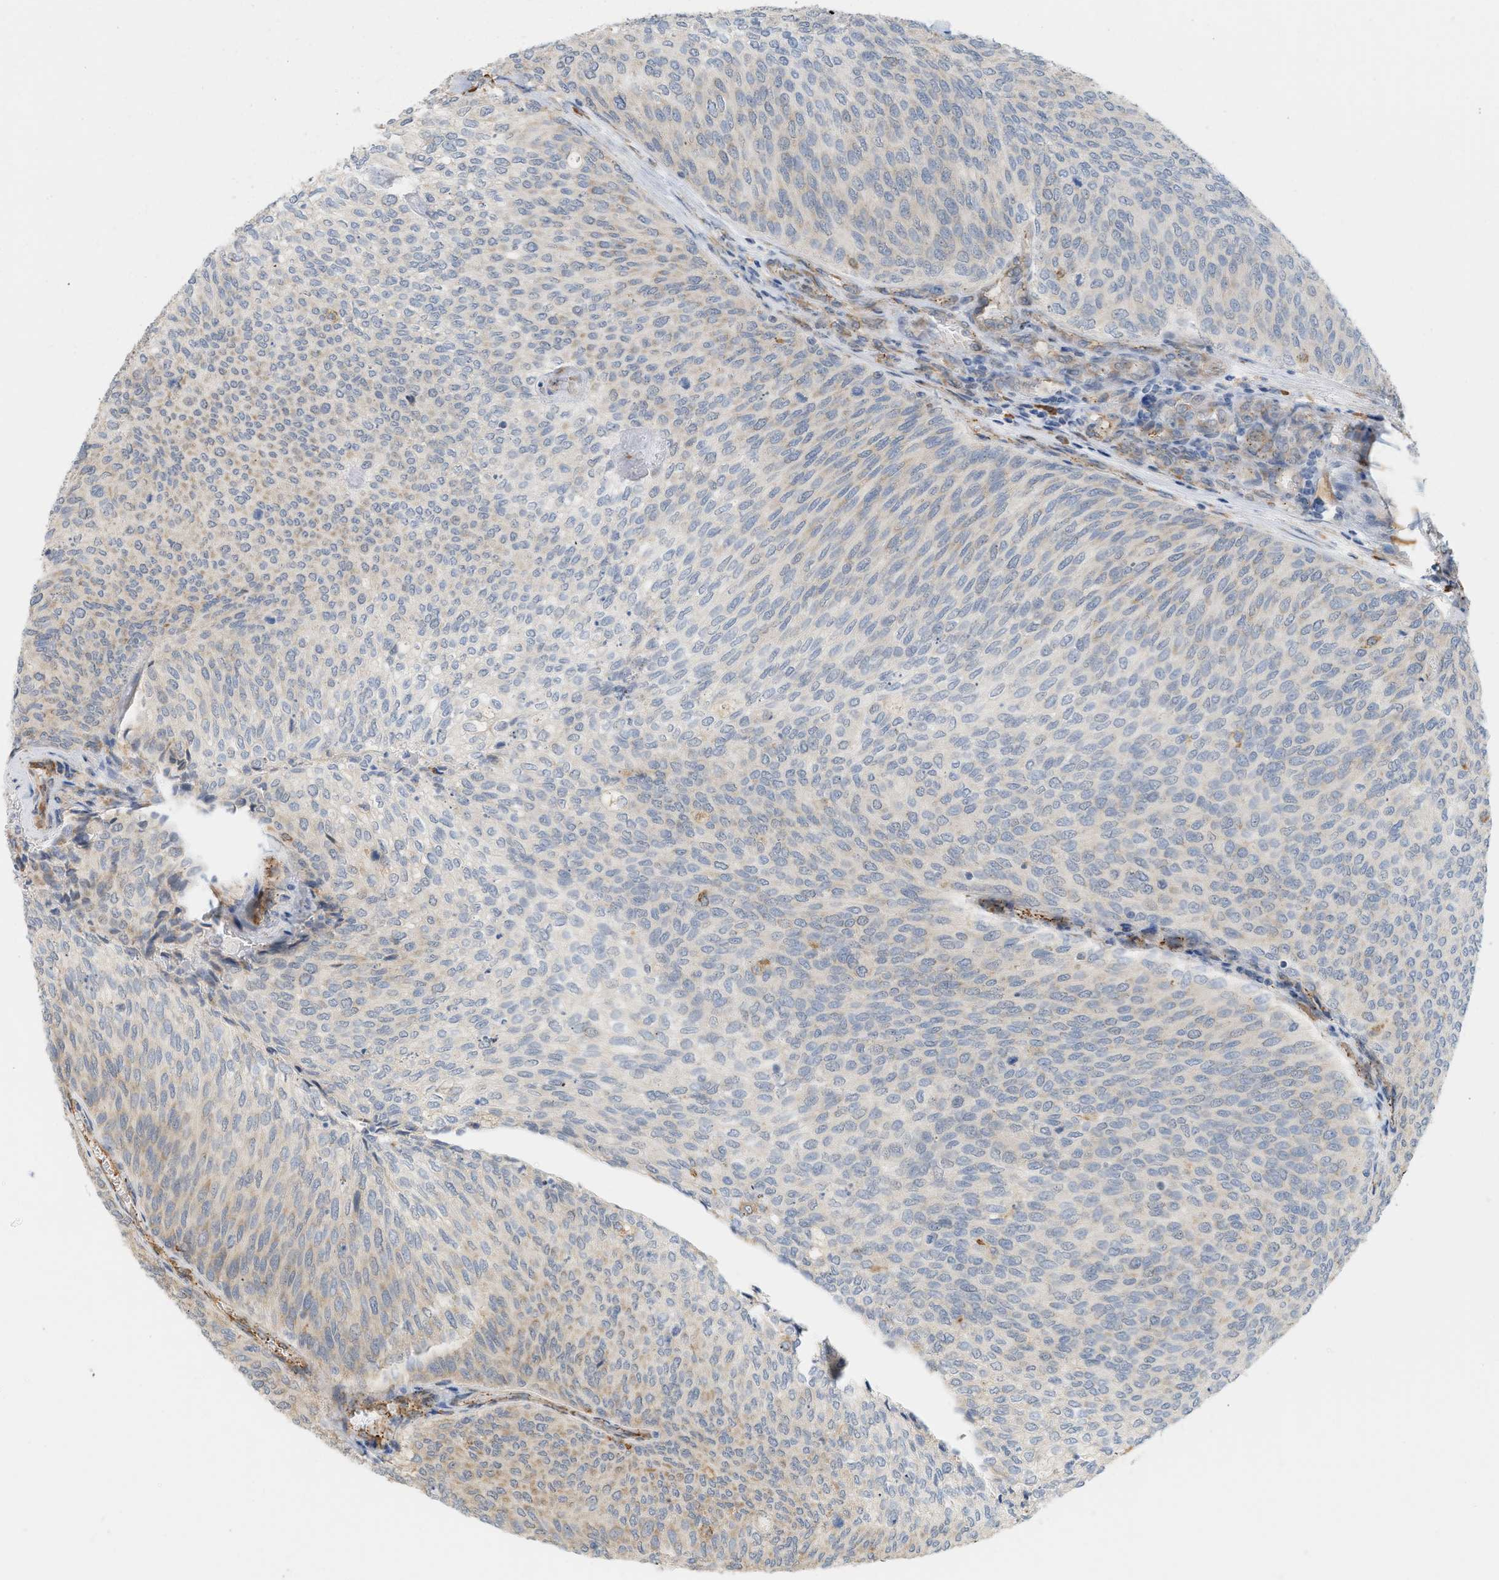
{"staining": {"intensity": "weak", "quantity": "<25%", "location": "cytoplasmic/membranous"}, "tissue": "urothelial cancer", "cell_type": "Tumor cells", "image_type": "cancer", "snomed": [{"axis": "morphology", "description": "Urothelial carcinoma, Low grade"}, {"axis": "topography", "description": "Urinary bladder"}], "caption": "Immunohistochemistry (IHC) of human low-grade urothelial carcinoma reveals no staining in tumor cells. Brightfield microscopy of immunohistochemistry (IHC) stained with DAB (brown) and hematoxylin (blue), captured at high magnification.", "gene": "SVOP", "patient": {"sex": "female", "age": 79}}